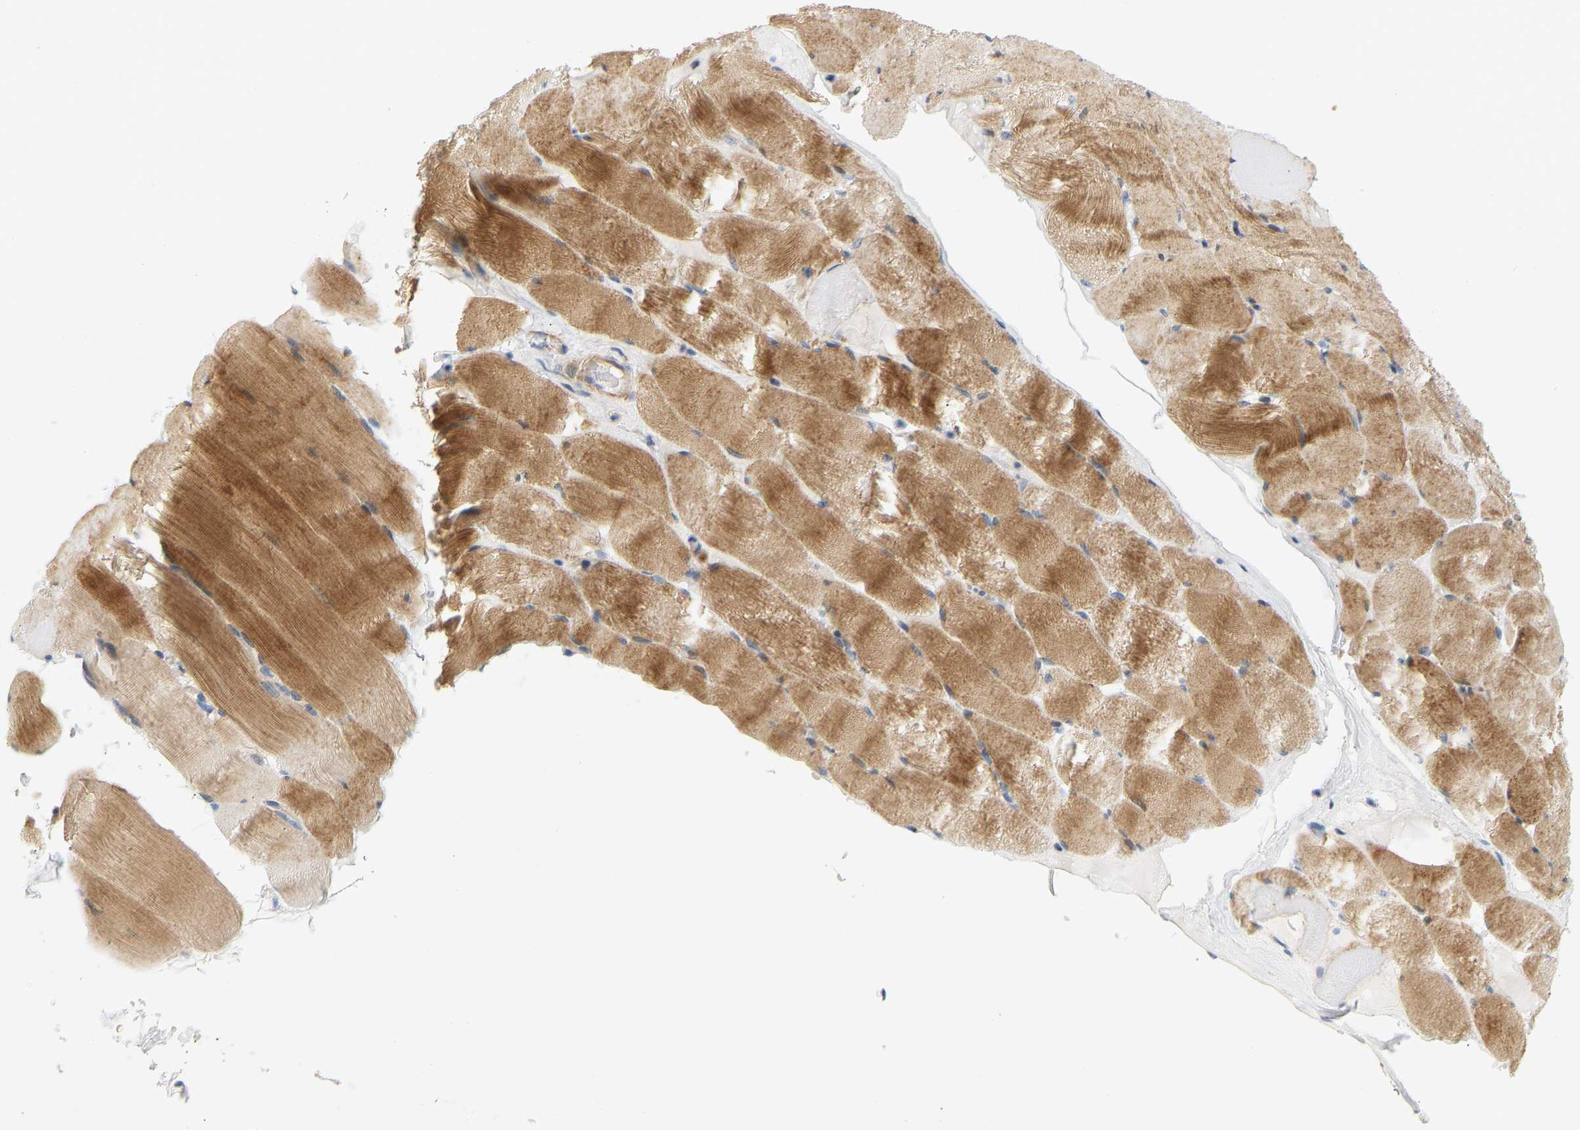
{"staining": {"intensity": "moderate", "quantity": ">75%", "location": "cytoplasmic/membranous"}, "tissue": "skeletal muscle", "cell_type": "Myocytes", "image_type": "normal", "snomed": [{"axis": "morphology", "description": "Normal tissue, NOS"}, {"axis": "topography", "description": "Skeletal muscle"}], "caption": "Human skeletal muscle stained for a protein (brown) displays moderate cytoplasmic/membranous positive positivity in about >75% of myocytes.", "gene": "SLC30A7", "patient": {"sex": "male", "age": 62}}